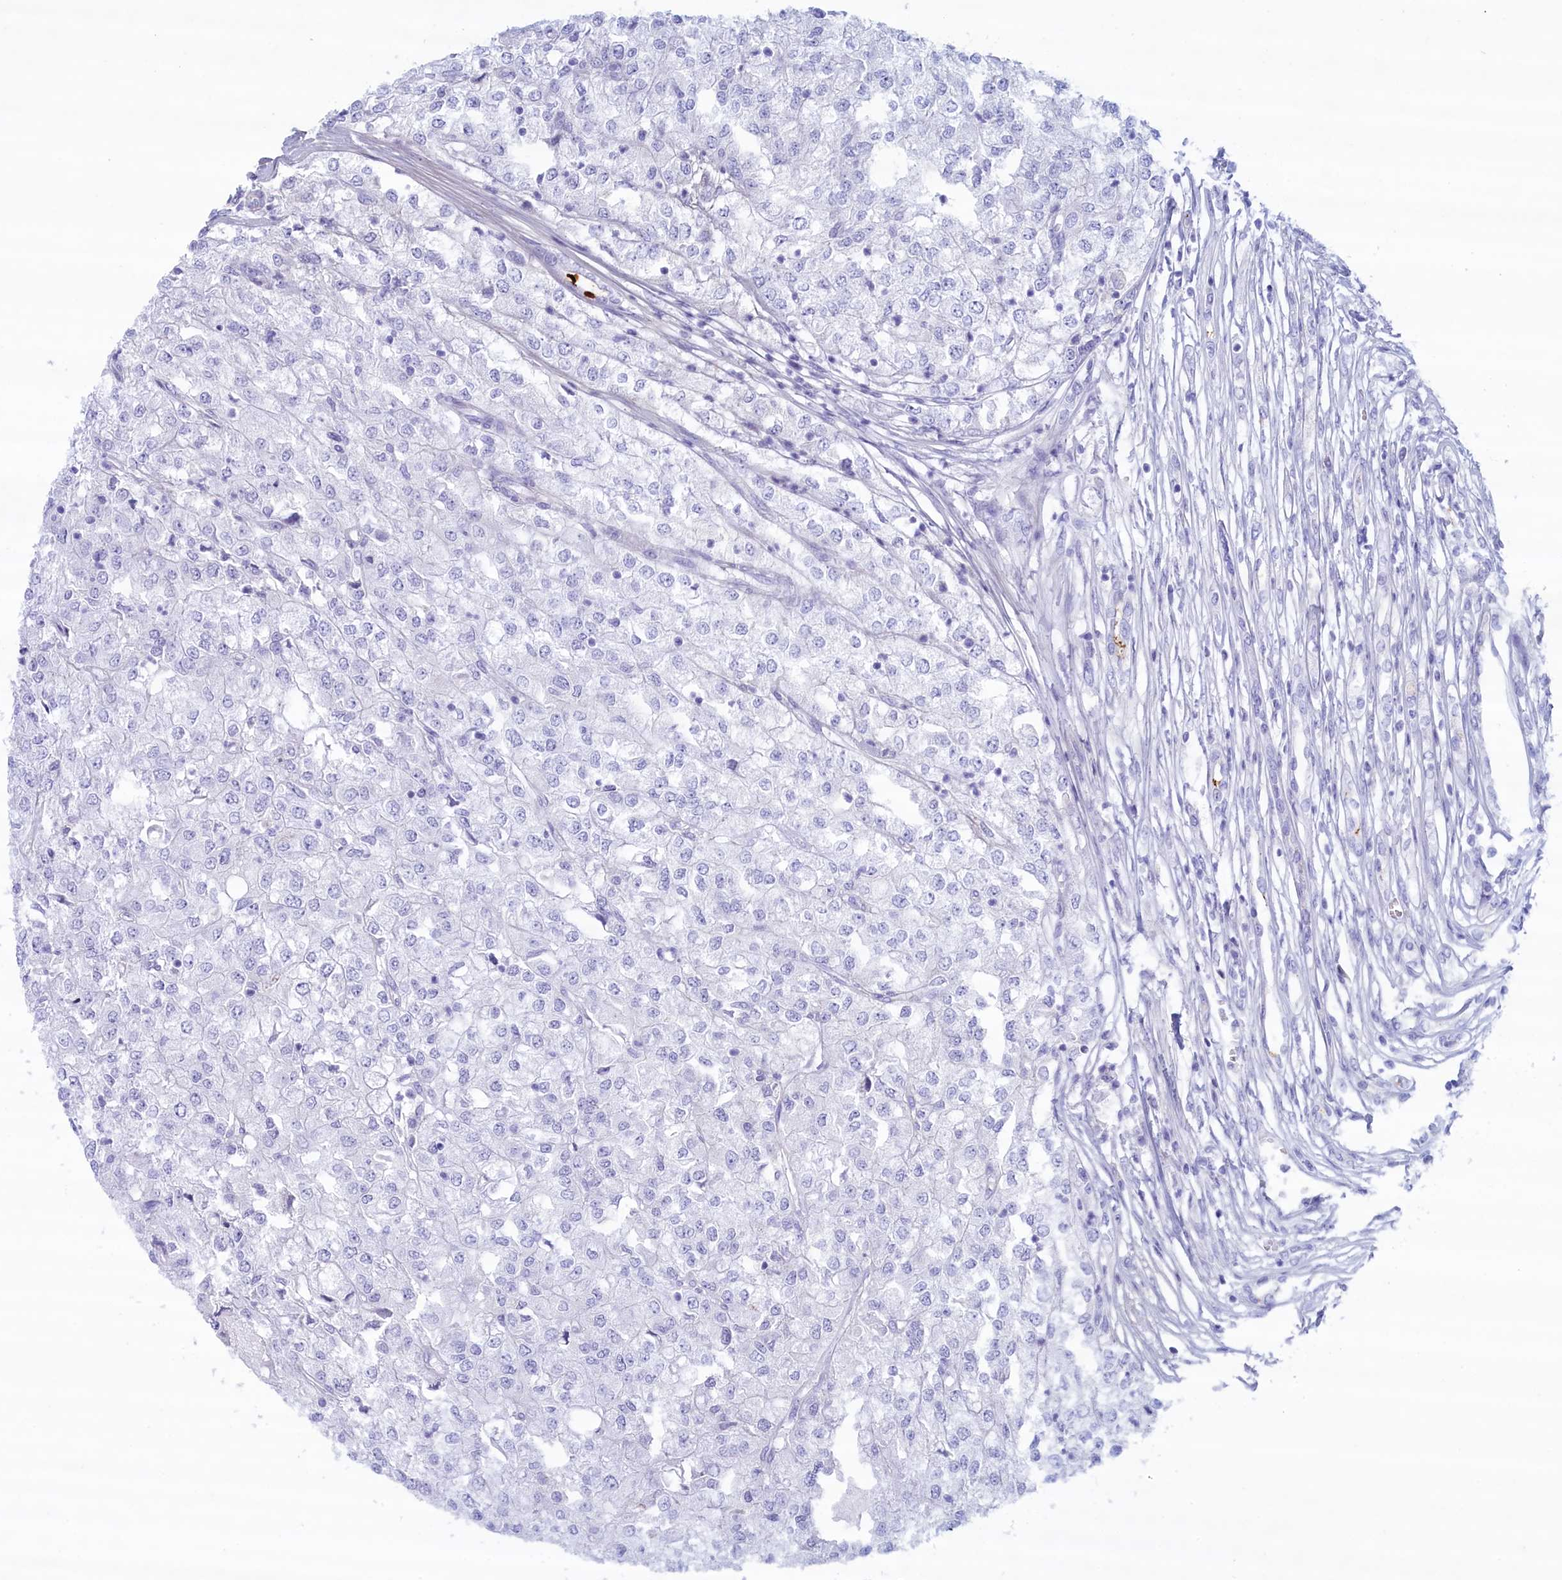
{"staining": {"intensity": "negative", "quantity": "none", "location": "none"}, "tissue": "renal cancer", "cell_type": "Tumor cells", "image_type": "cancer", "snomed": [{"axis": "morphology", "description": "Adenocarcinoma, NOS"}, {"axis": "topography", "description": "Kidney"}], "caption": "High power microscopy photomicrograph of an IHC histopathology image of adenocarcinoma (renal), revealing no significant expression in tumor cells.", "gene": "MPV17L2", "patient": {"sex": "female", "age": 54}}